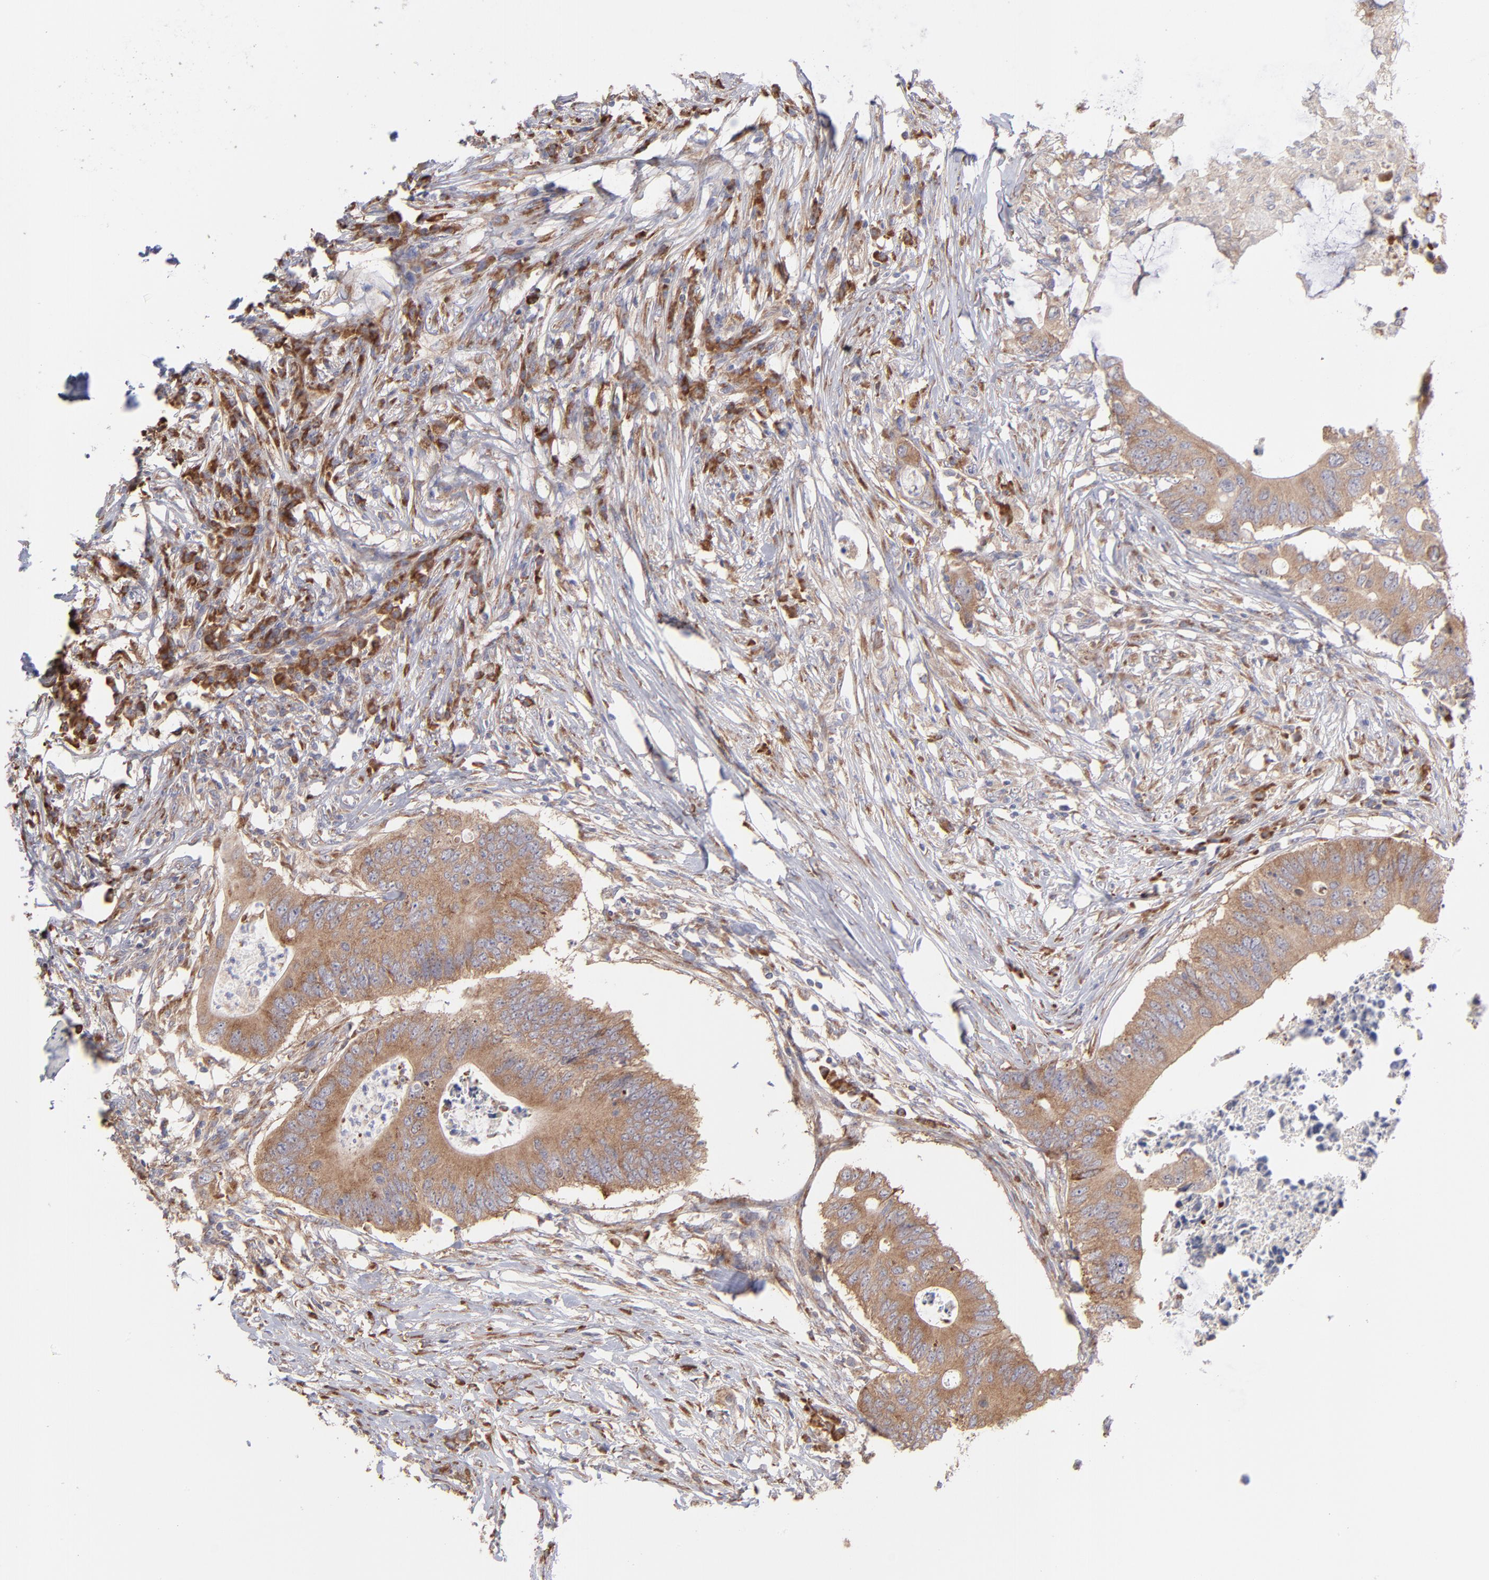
{"staining": {"intensity": "moderate", "quantity": ">75%", "location": "cytoplasmic/membranous"}, "tissue": "colorectal cancer", "cell_type": "Tumor cells", "image_type": "cancer", "snomed": [{"axis": "morphology", "description": "Adenocarcinoma, NOS"}, {"axis": "topography", "description": "Colon"}], "caption": "This photomicrograph demonstrates immunohistochemistry (IHC) staining of colorectal cancer (adenocarcinoma), with medium moderate cytoplasmic/membranous expression in about >75% of tumor cells.", "gene": "RPLP0", "patient": {"sex": "male", "age": 71}}